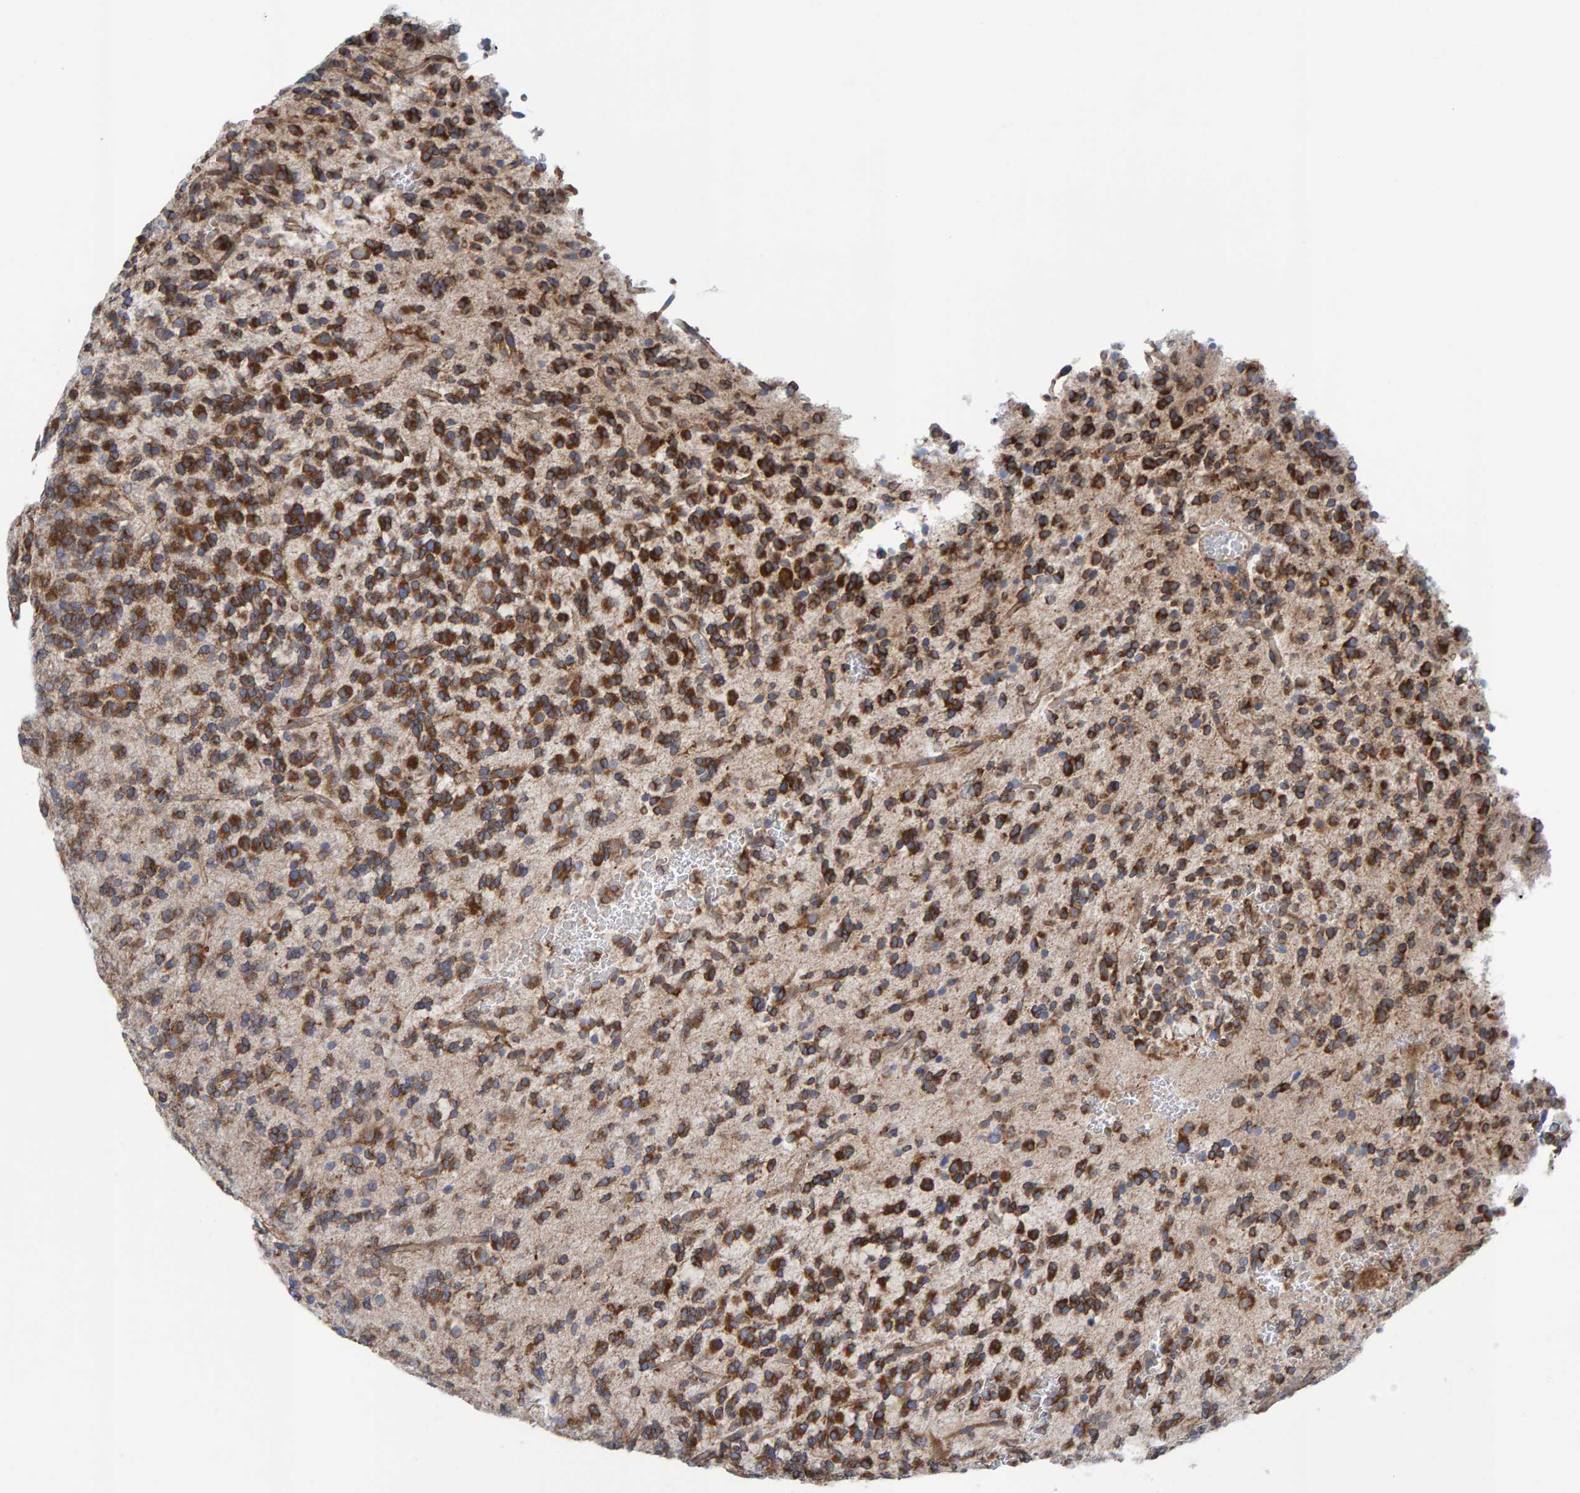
{"staining": {"intensity": "strong", "quantity": ">75%", "location": "cytoplasmic/membranous"}, "tissue": "glioma", "cell_type": "Tumor cells", "image_type": "cancer", "snomed": [{"axis": "morphology", "description": "Glioma, malignant, Low grade"}, {"axis": "topography", "description": "Brain"}], "caption": "Human malignant glioma (low-grade) stained with a protein marker demonstrates strong staining in tumor cells.", "gene": "CDK5RAP3", "patient": {"sex": "male", "age": 38}}